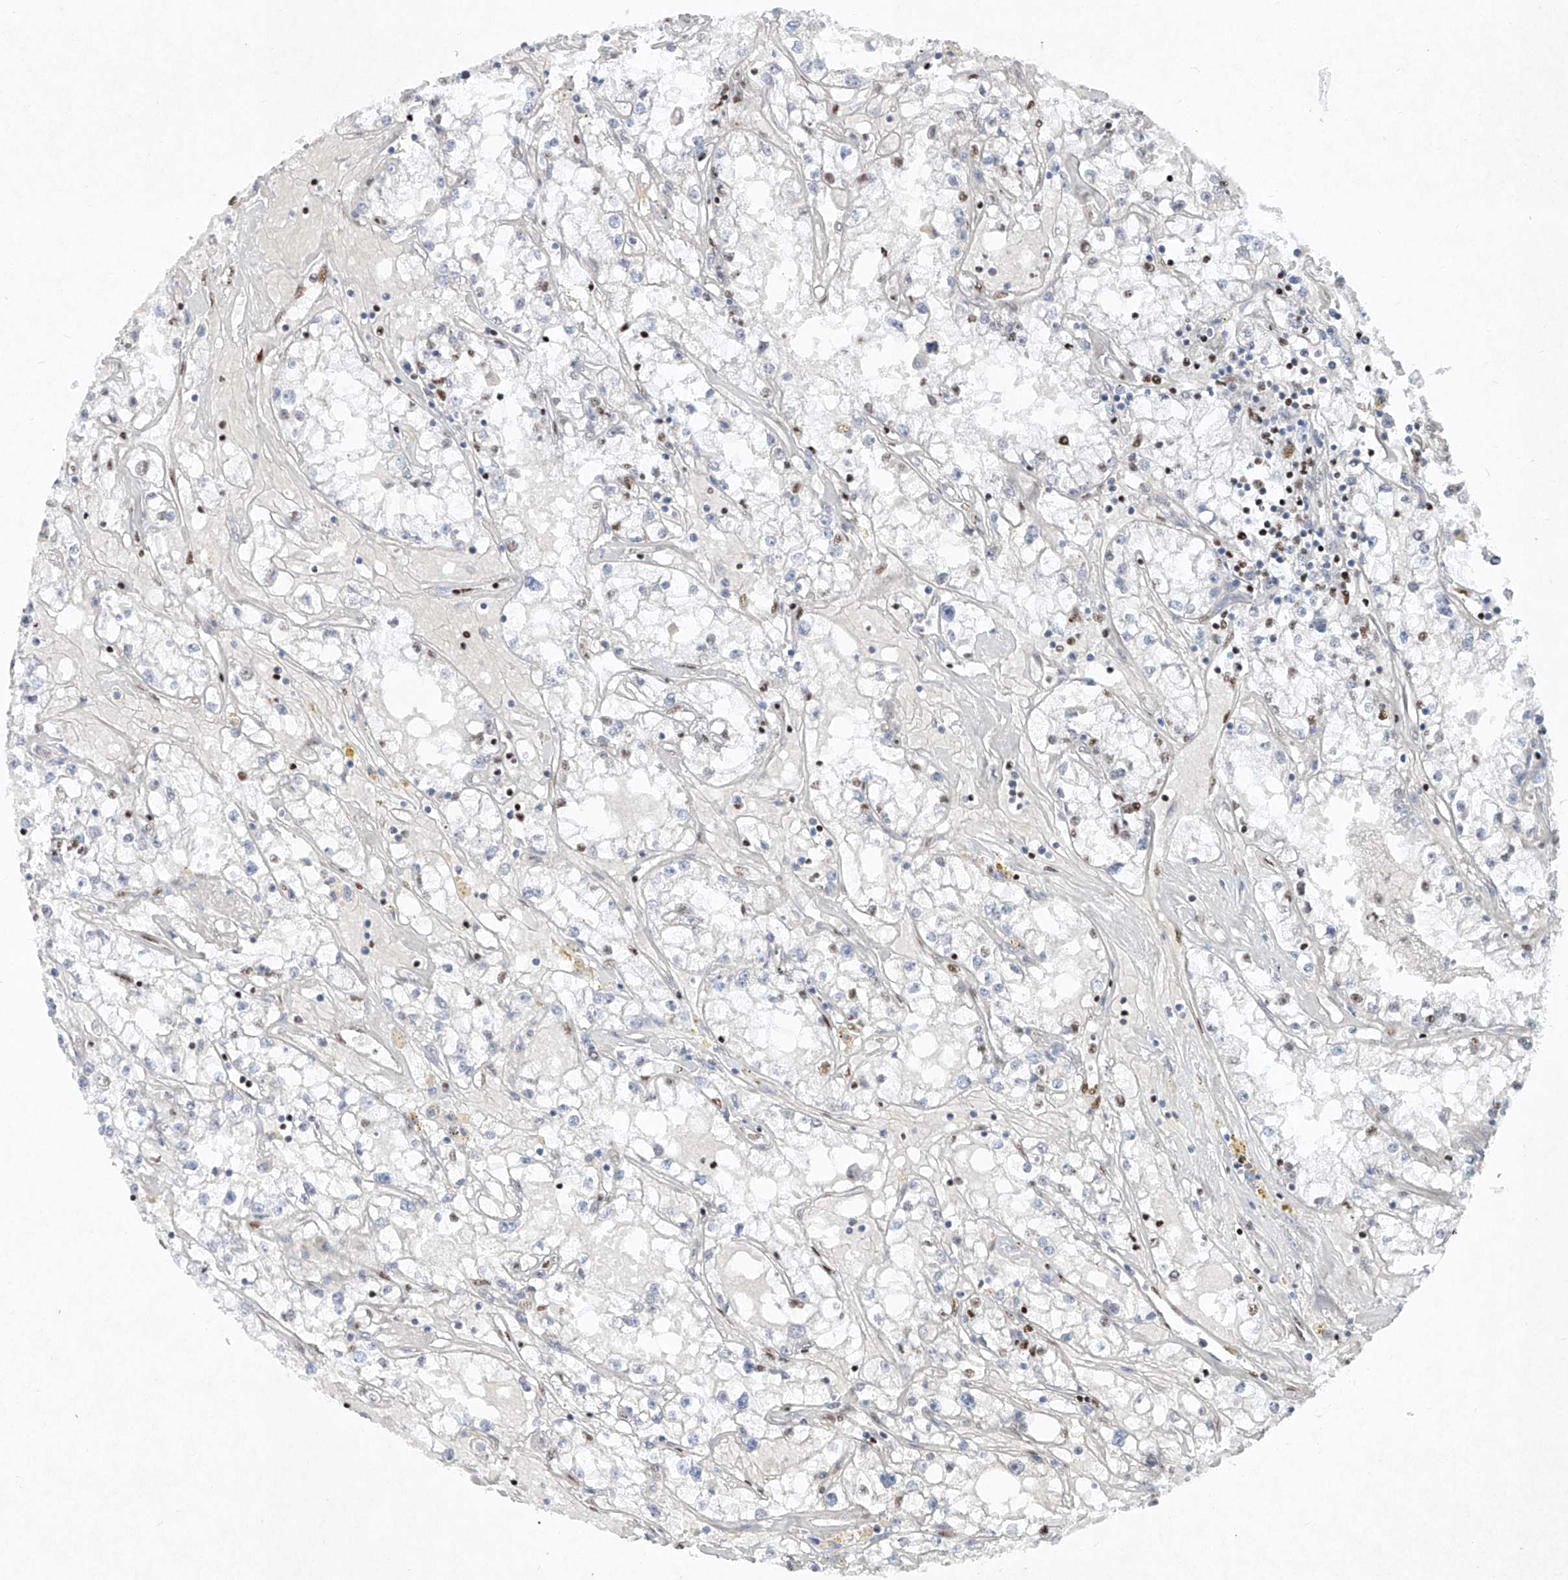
{"staining": {"intensity": "negative", "quantity": "none", "location": "none"}, "tissue": "renal cancer", "cell_type": "Tumor cells", "image_type": "cancer", "snomed": [{"axis": "morphology", "description": "Adenocarcinoma, NOS"}, {"axis": "topography", "description": "Kidney"}], "caption": "This is a histopathology image of immunohistochemistry (IHC) staining of renal cancer, which shows no positivity in tumor cells. The staining is performed using DAB brown chromogen with nuclei counter-stained in using hematoxylin.", "gene": "TAF4", "patient": {"sex": "male", "age": 56}}